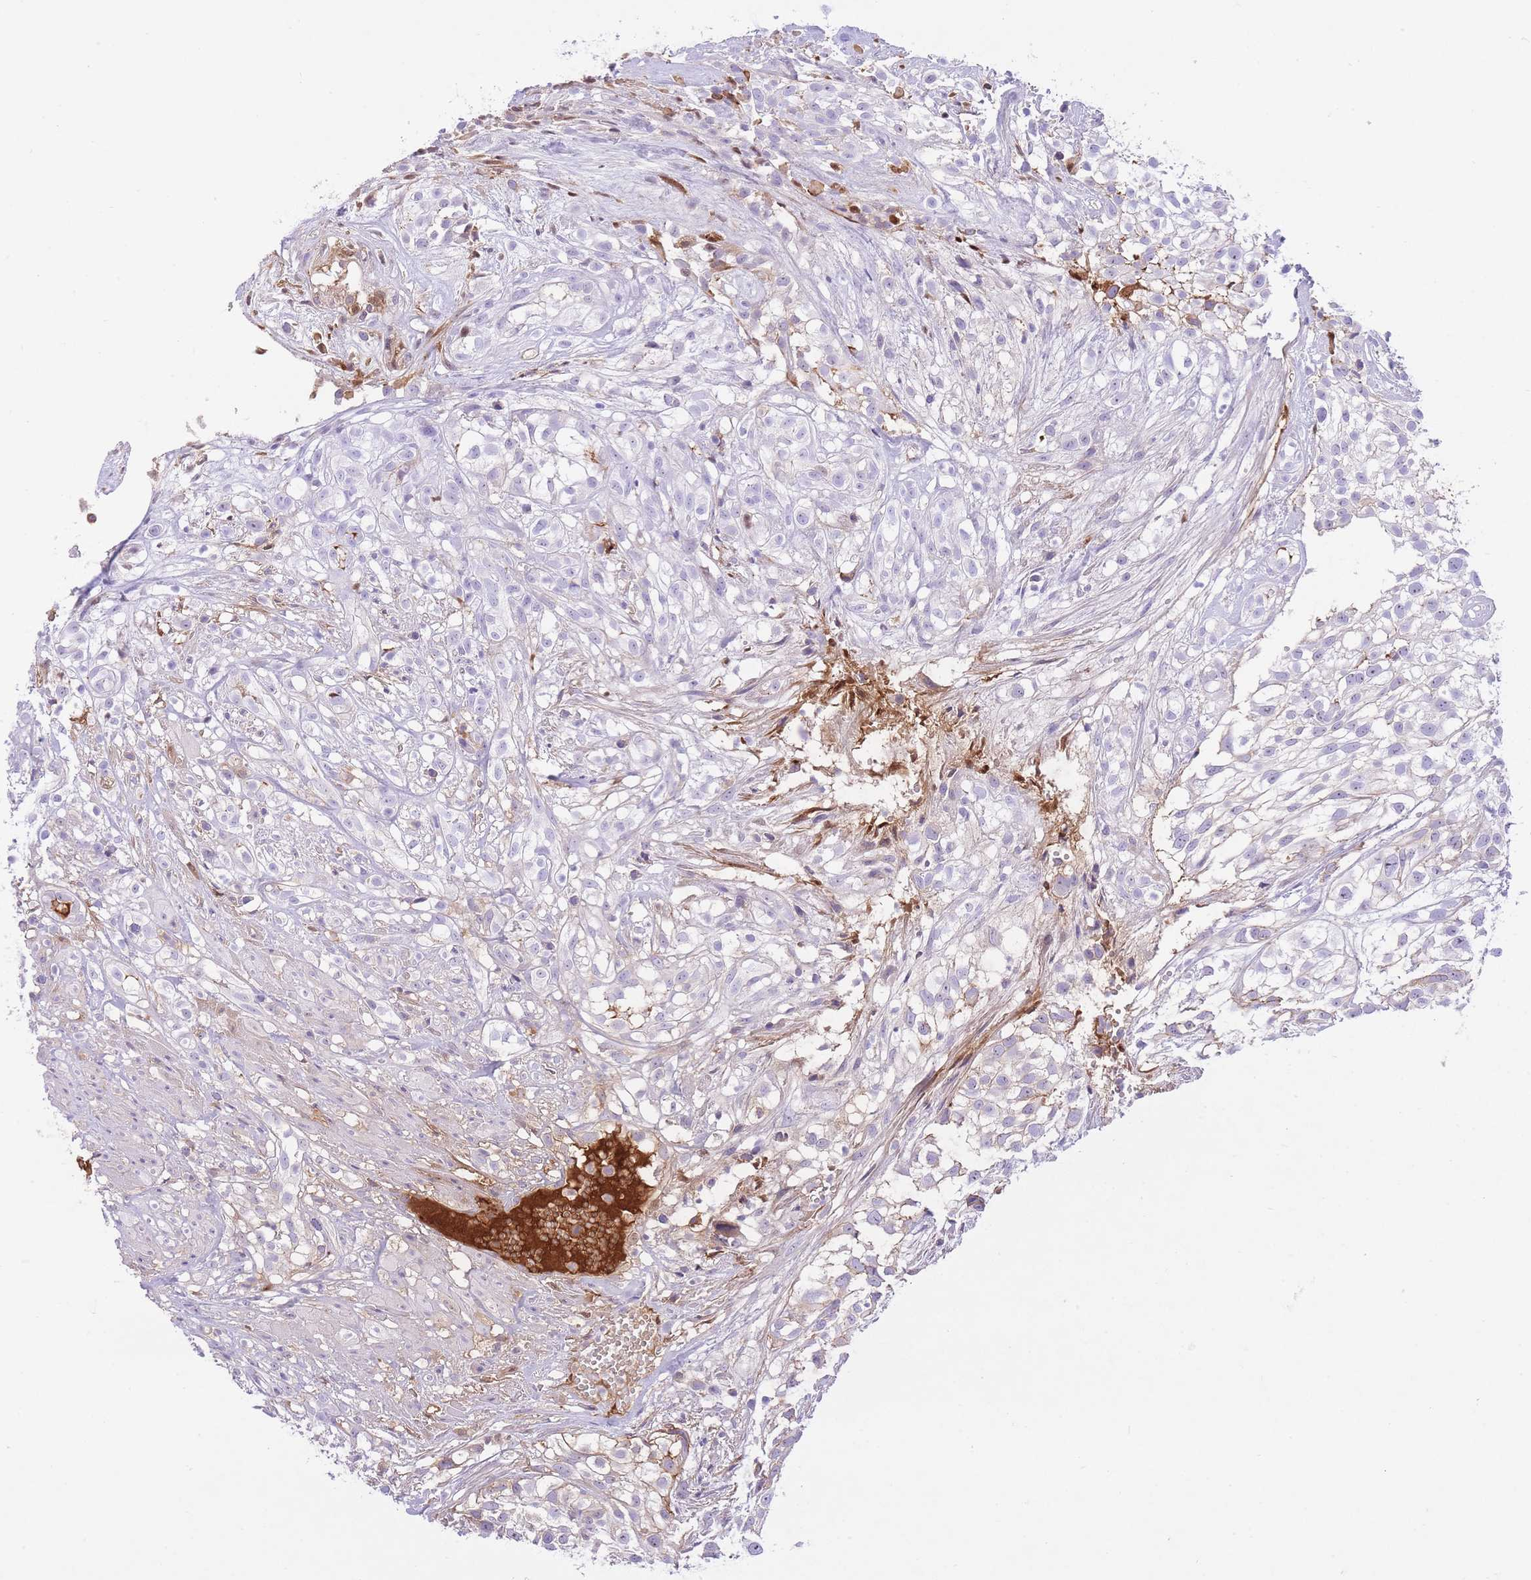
{"staining": {"intensity": "negative", "quantity": "none", "location": "none"}, "tissue": "urothelial cancer", "cell_type": "Tumor cells", "image_type": "cancer", "snomed": [{"axis": "morphology", "description": "Urothelial carcinoma, High grade"}, {"axis": "topography", "description": "Urinary bladder"}], "caption": "DAB (3,3'-diaminobenzidine) immunohistochemical staining of high-grade urothelial carcinoma exhibits no significant positivity in tumor cells.", "gene": "HRG", "patient": {"sex": "male", "age": 56}}